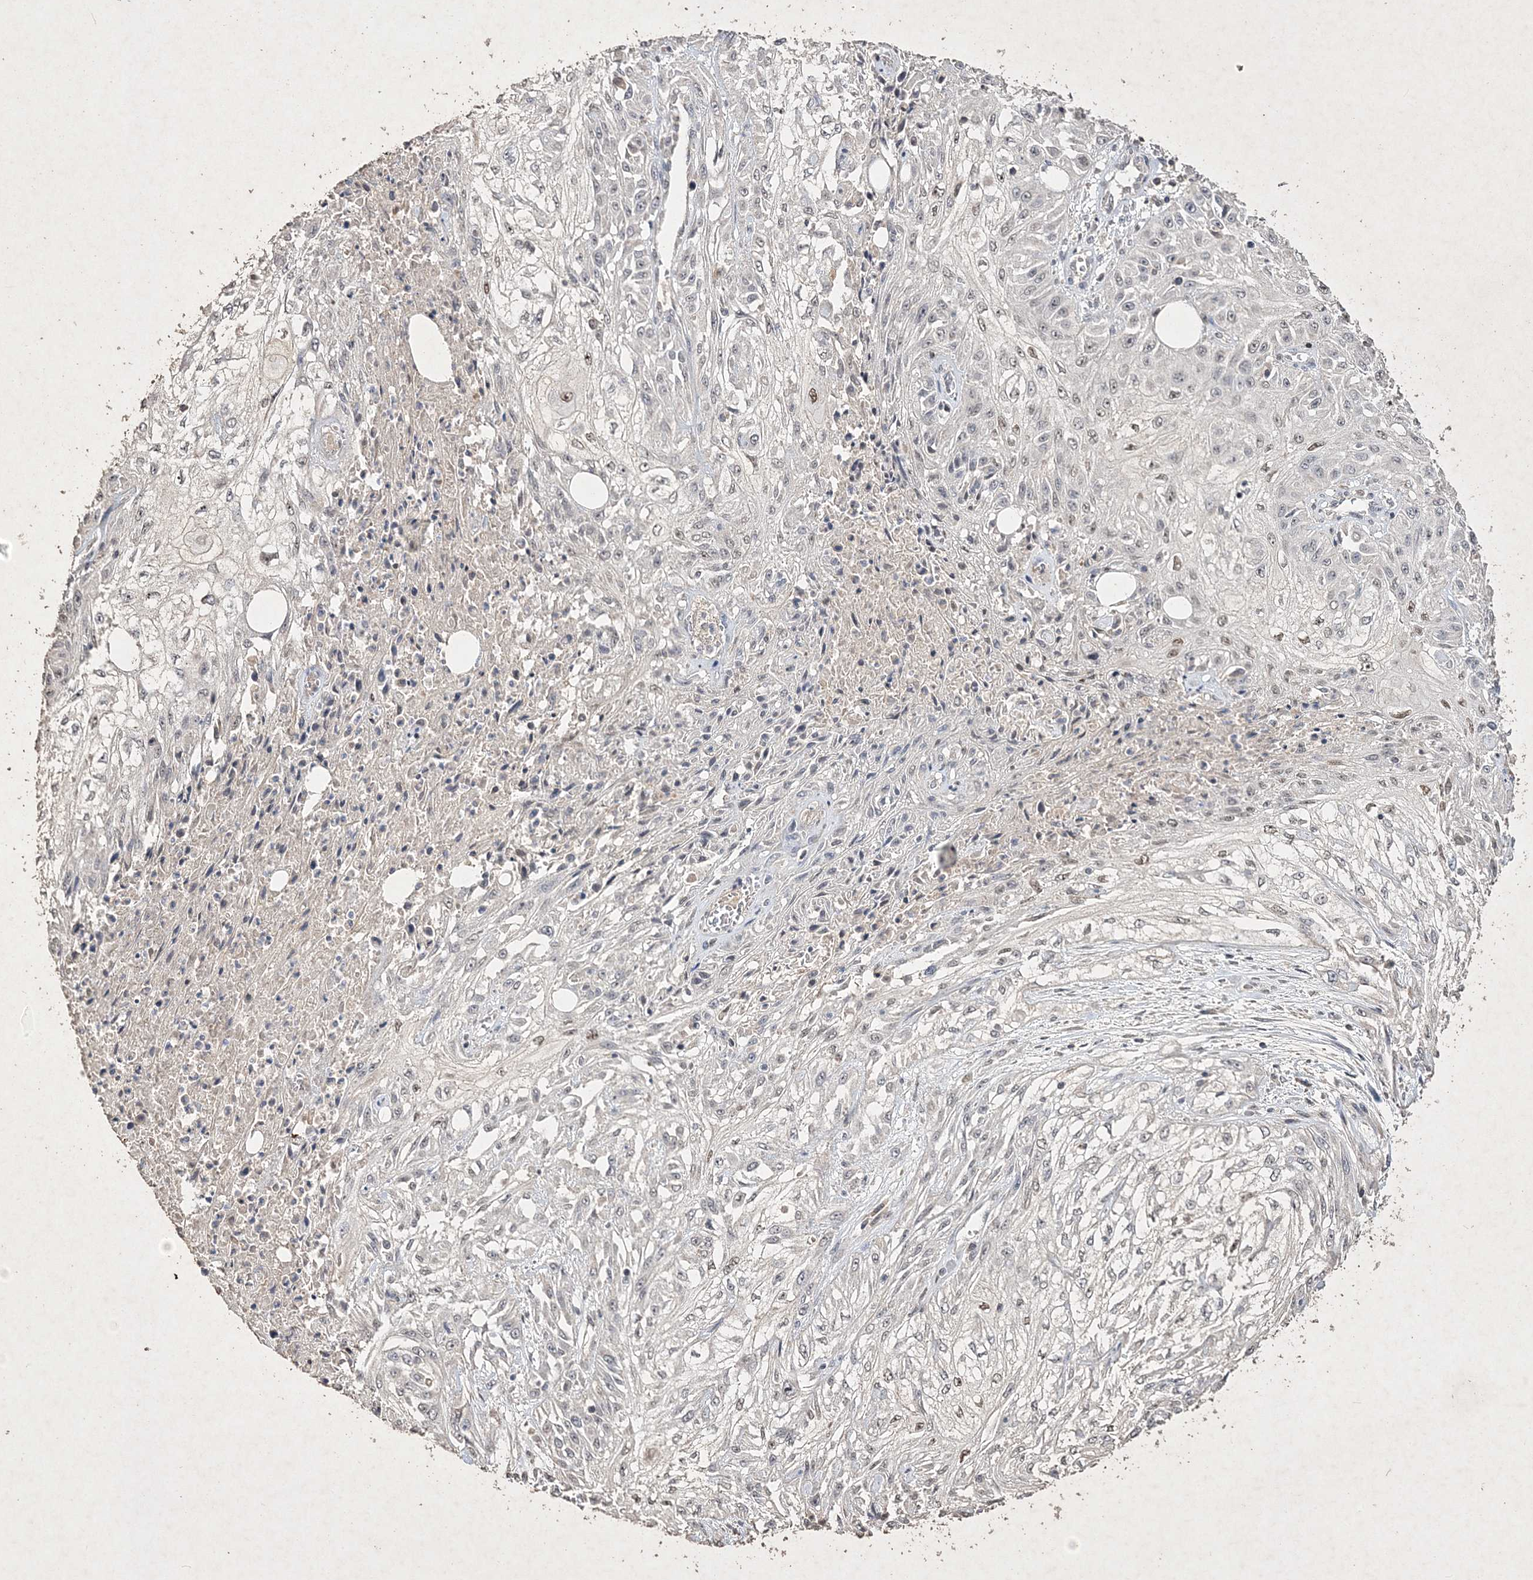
{"staining": {"intensity": "negative", "quantity": "none", "location": "none"}, "tissue": "skin cancer", "cell_type": "Tumor cells", "image_type": "cancer", "snomed": [{"axis": "morphology", "description": "Squamous cell carcinoma, NOS"}, {"axis": "morphology", "description": "Squamous cell carcinoma, metastatic, NOS"}, {"axis": "topography", "description": "Skin"}, {"axis": "topography", "description": "Lymph node"}], "caption": "Tumor cells are negative for brown protein staining in skin cancer.", "gene": "C3orf38", "patient": {"sex": "male", "age": 75}}